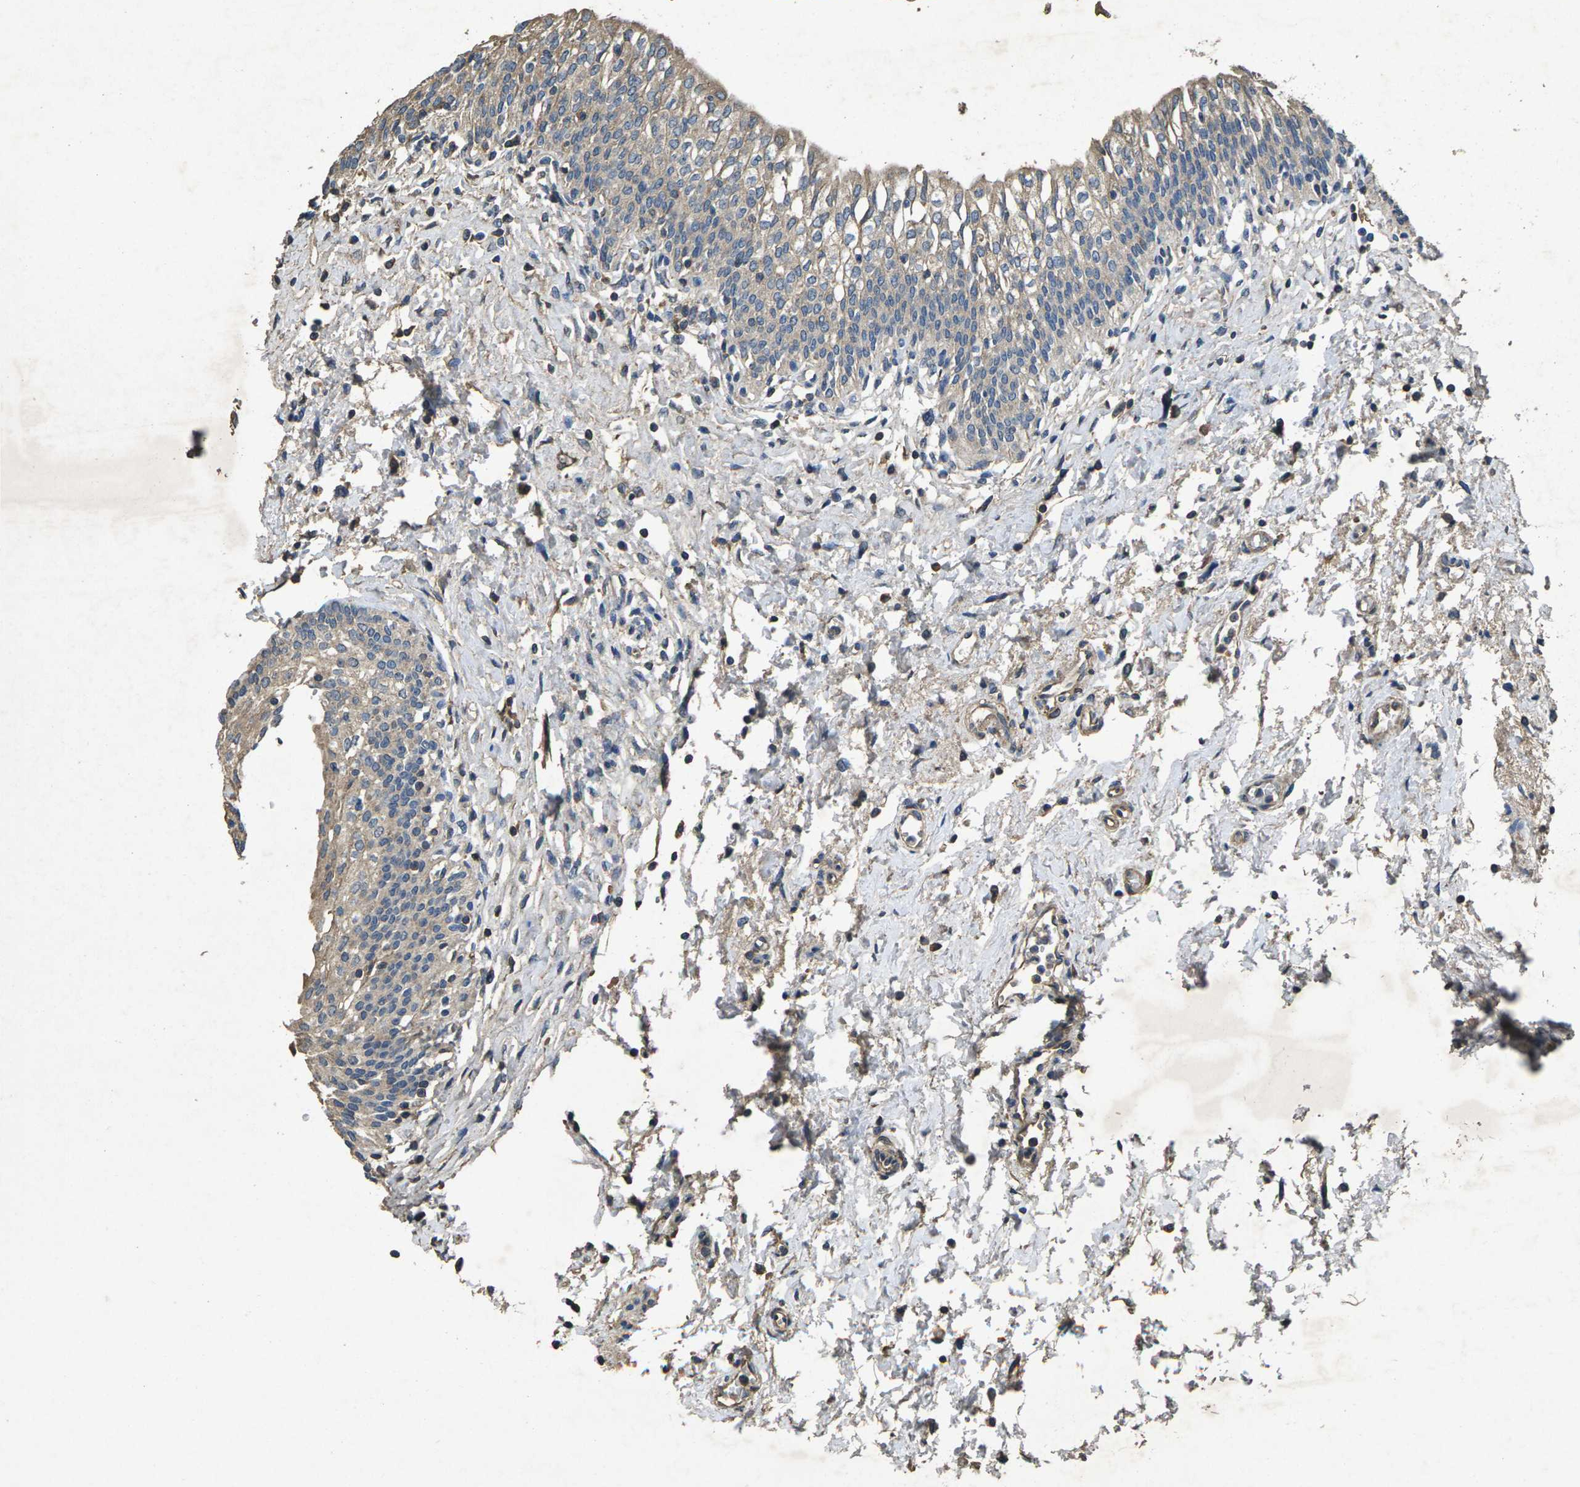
{"staining": {"intensity": "weak", "quantity": ">75%", "location": "cytoplasmic/membranous"}, "tissue": "urinary bladder", "cell_type": "Urothelial cells", "image_type": "normal", "snomed": [{"axis": "morphology", "description": "Normal tissue, NOS"}, {"axis": "topography", "description": "Urinary bladder"}], "caption": "Immunohistochemistry (IHC) of benign human urinary bladder reveals low levels of weak cytoplasmic/membranous positivity in approximately >75% of urothelial cells. (brown staining indicates protein expression, while blue staining denotes nuclei).", "gene": "B4GAT1", "patient": {"sex": "male", "age": 55}}